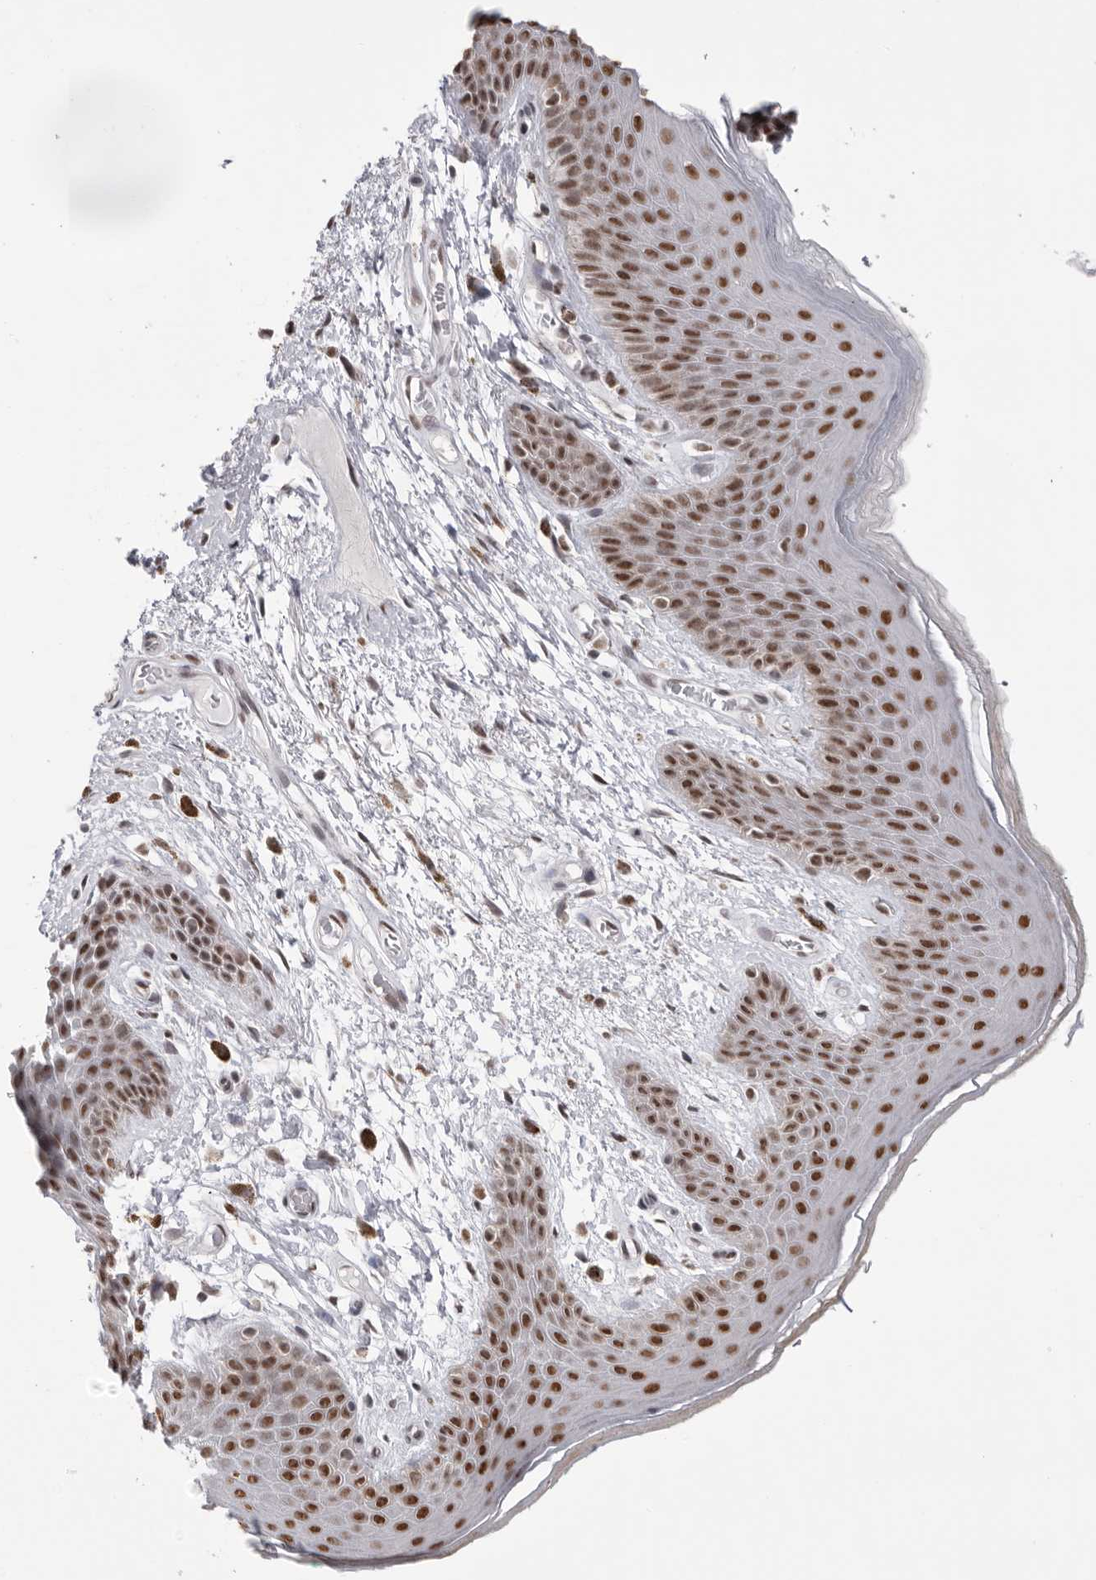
{"staining": {"intensity": "moderate", "quantity": ">75%", "location": "nuclear"}, "tissue": "skin", "cell_type": "Epidermal cells", "image_type": "normal", "snomed": [{"axis": "morphology", "description": "Normal tissue, NOS"}, {"axis": "topography", "description": "Anal"}], "caption": "Skin stained with a protein marker displays moderate staining in epidermal cells.", "gene": "BCLAF3", "patient": {"sex": "male", "age": 74}}